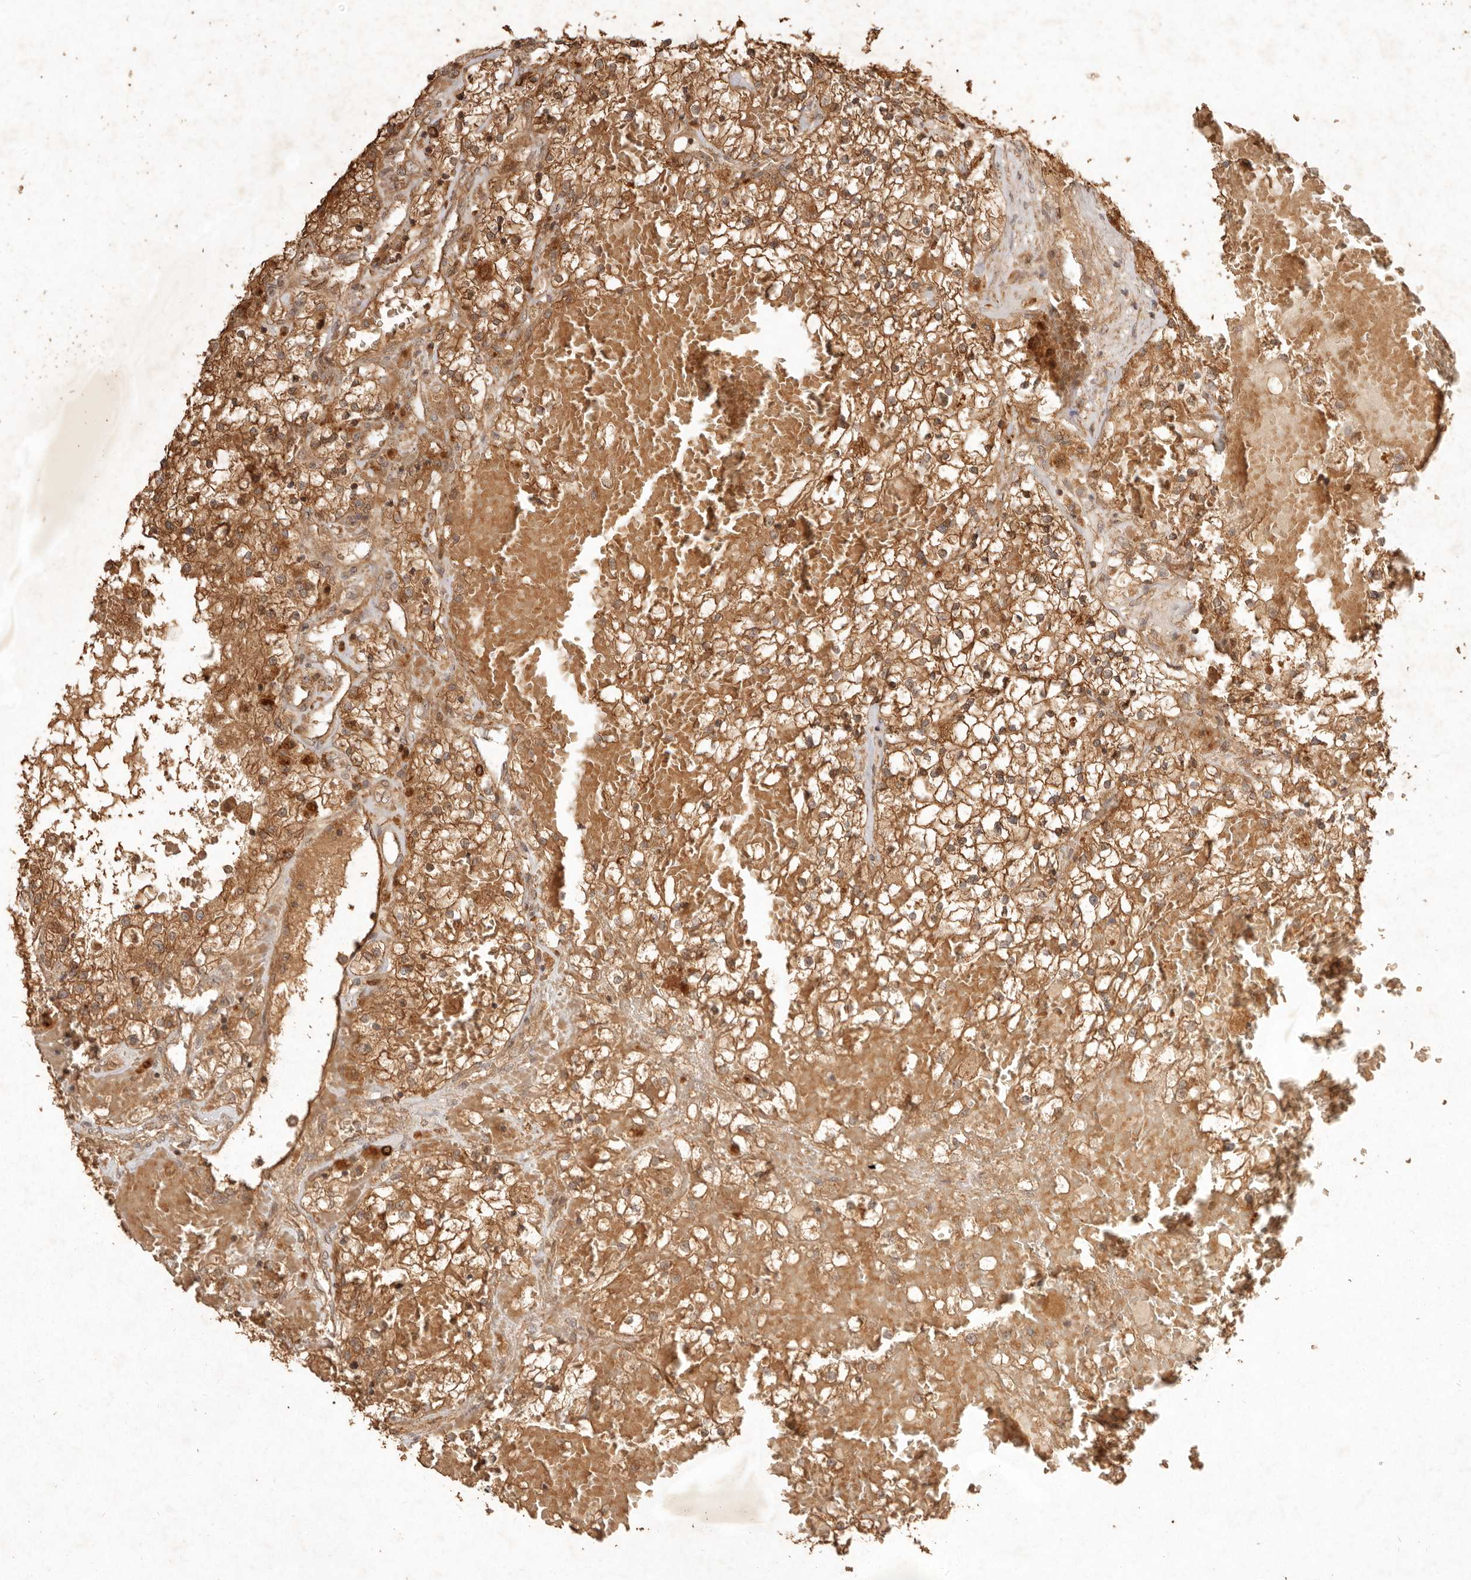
{"staining": {"intensity": "moderate", "quantity": ">75%", "location": "cytoplasmic/membranous"}, "tissue": "renal cancer", "cell_type": "Tumor cells", "image_type": "cancer", "snomed": [{"axis": "morphology", "description": "Normal tissue, NOS"}, {"axis": "morphology", "description": "Adenocarcinoma, NOS"}, {"axis": "topography", "description": "Kidney"}], "caption": "The immunohistochemical stain labels moderate cytoplasmic/membranous staining in tumor cells of renal cancer (adenocarcinoma) tissue.", "gene": "CLEC4C", "patient": {"sex": "male", "age": 68}}